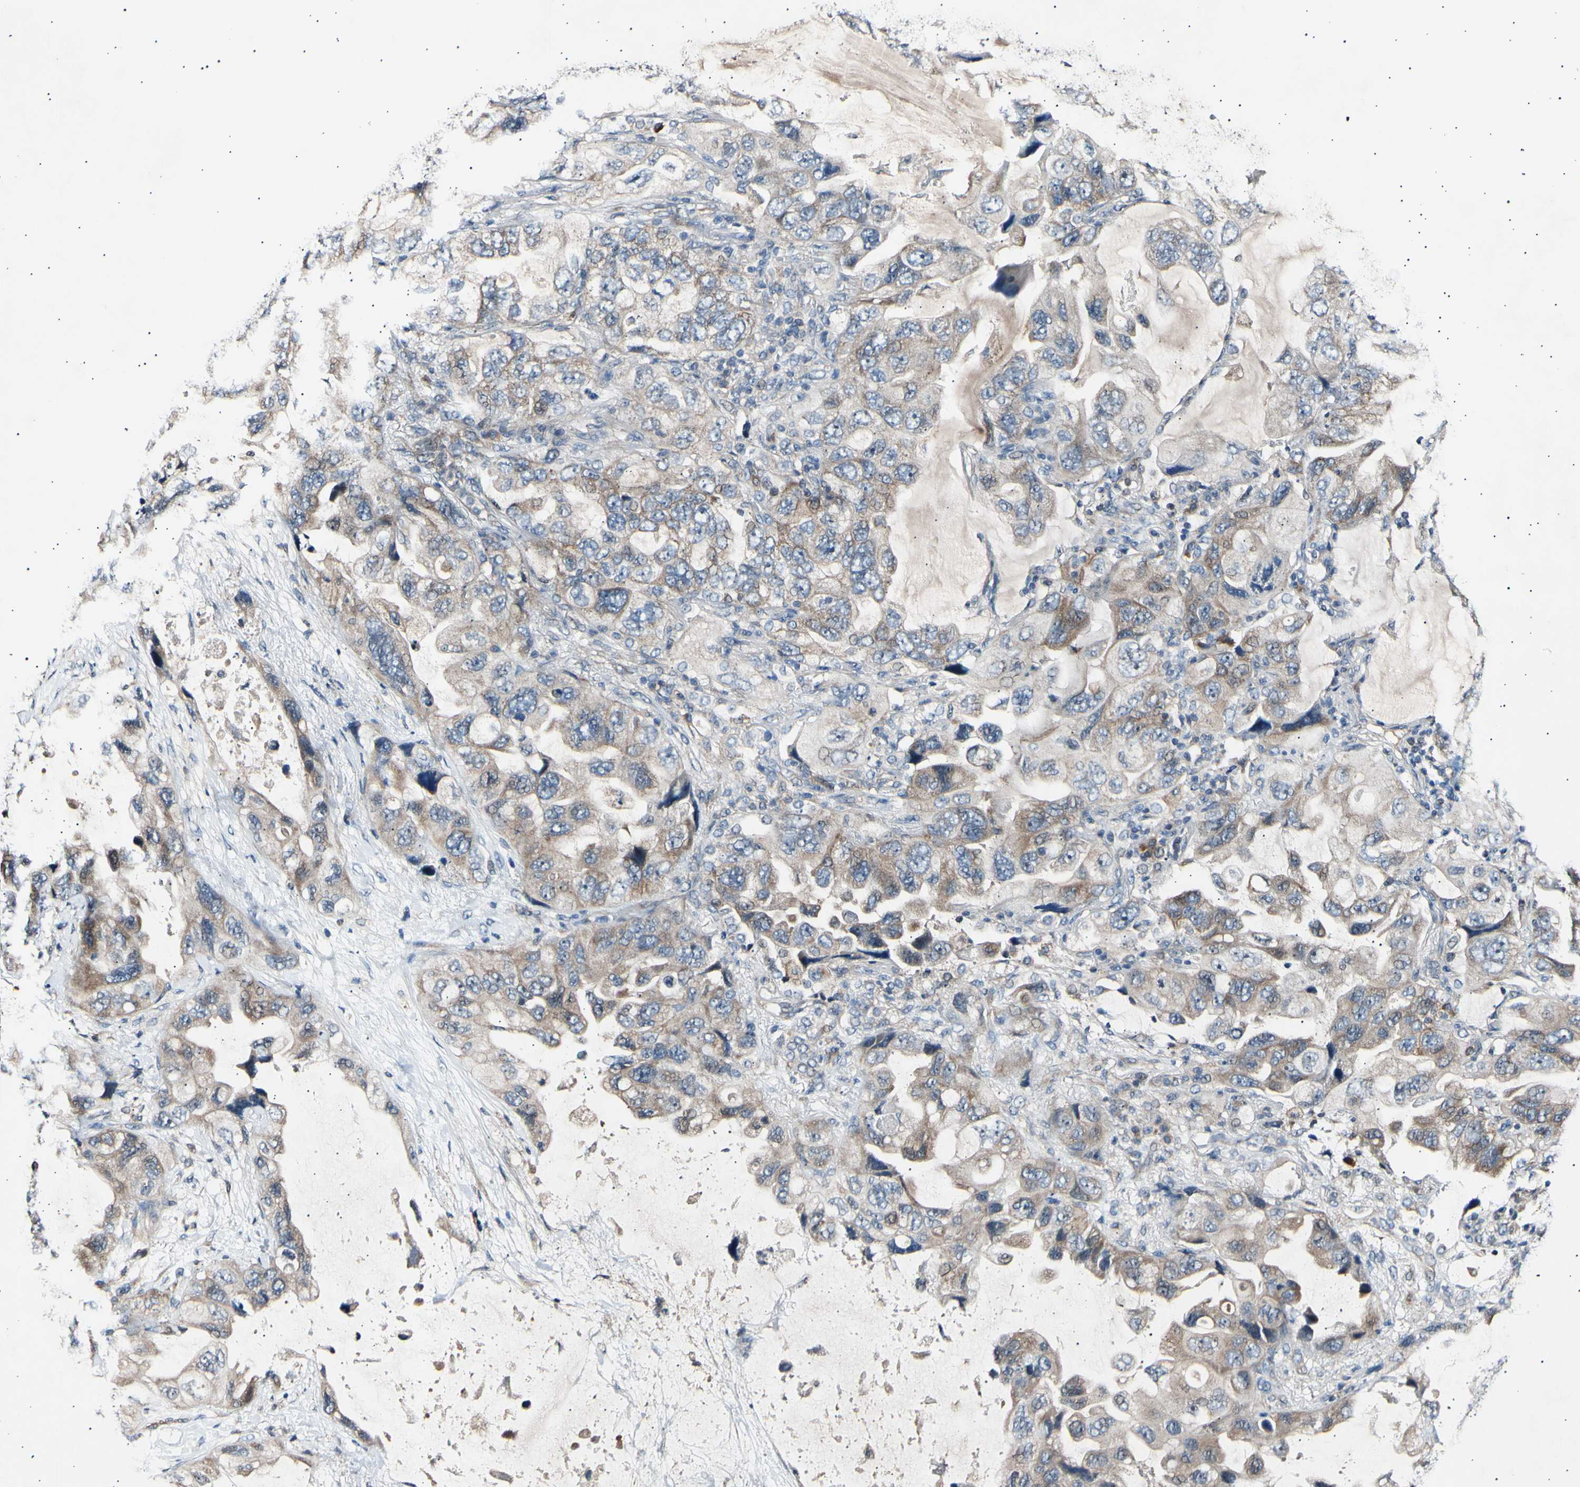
{"staining": {"intensity": "moderate", "quantity": ">75%", "location": "cytoplasmic/membranous"}, "tissue": "lung cancer", "cell_type": "Tumor cells", "image_type": "cancer", "snomed": [{"axis": "morphology", "description": "Squamous cell carcinoma, NOS"}, {"axis": "topography", "description": "Lung"}], "caption": "Lung cancer stained with immunohistochemistry (IHC) reveals moderate cytoplasmic/membranous positivity in about >75% of tumor cells.", "gene": "ITGA6", "patient": {"sex": "female", "age": 73}}